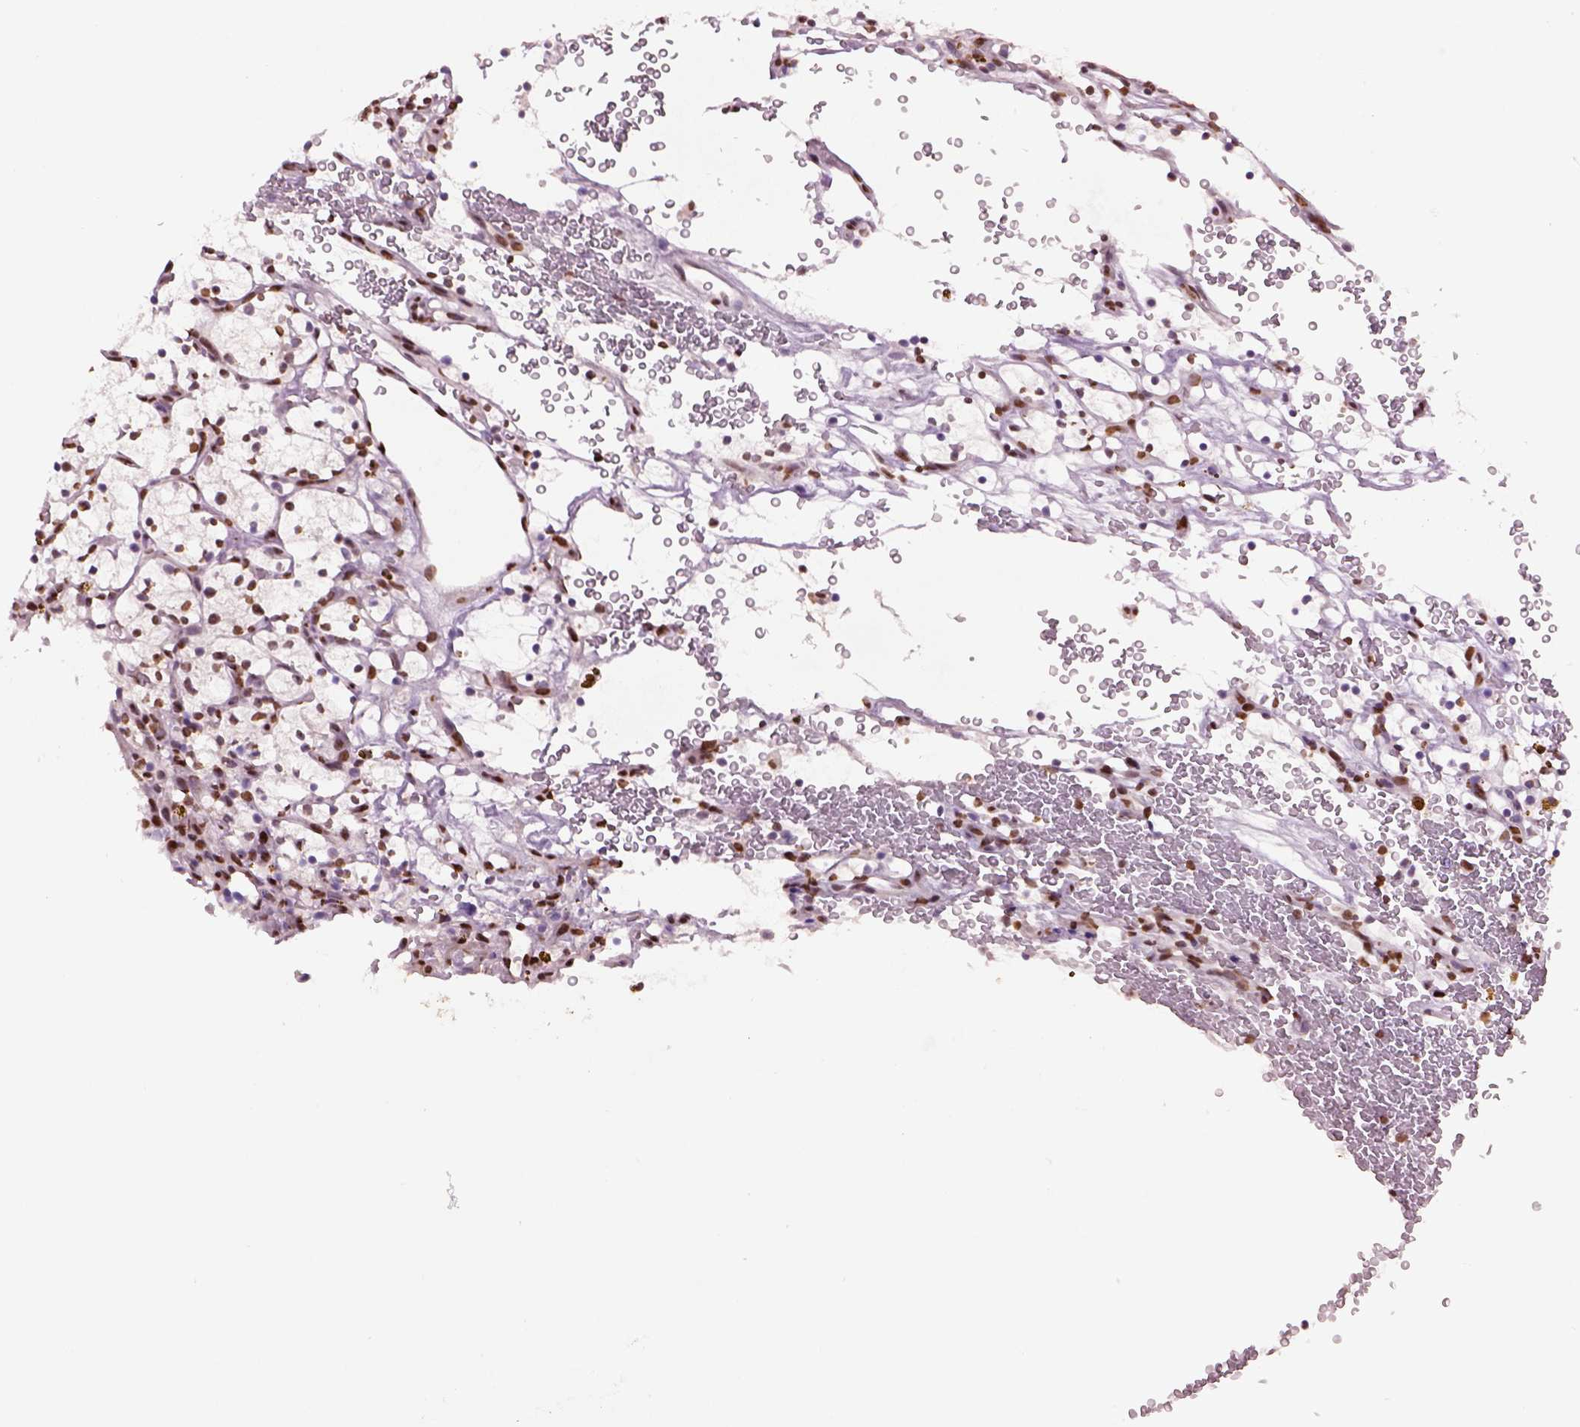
{"staining": {"intensity": "moderate", "quantity": "25%-75%", "location": "nuclear"}, "tissue": "renal cancer", "cell_type": "Tumor cells", "image_type": "cancer", "snomed": [{"axis": "morphology", "description": "Adenocarcinoma, NOS"}, {"axis": "topography", "description": "Kidney"}], "caption": "Immunohistochemistry (IHC) micrograph of neoplastic tissue: human renal adenocarcinoma stained using immunohistochemistry shows medium levels of moderate protein expression localized specifically in the nuclear of tumor cells, appearing as a nuclear brown color.", "gene": "DDX3X", "patient": {"sex": "female", "age": 64}}